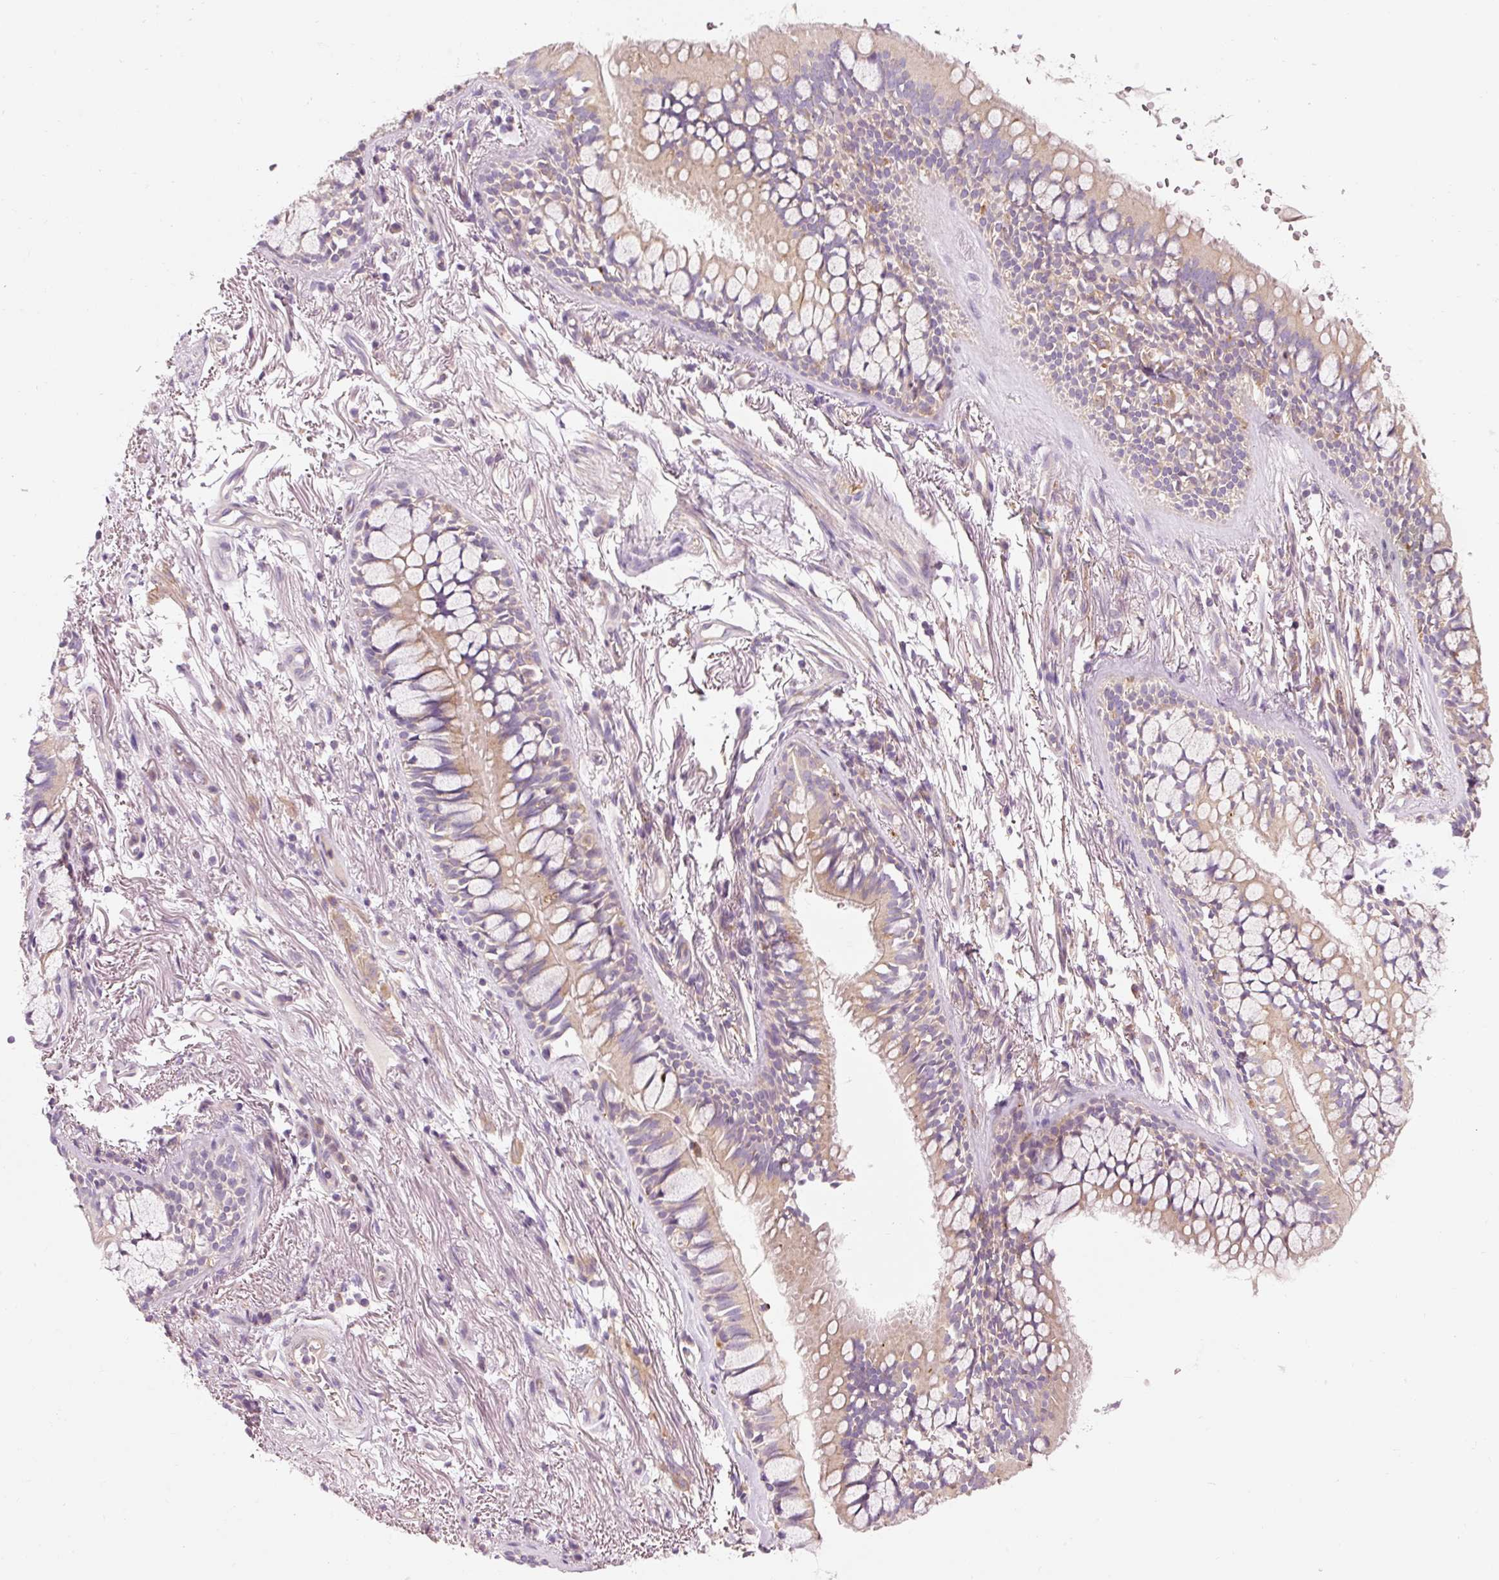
{"staining": {"intensity": "negative", "quantity": "none", "location": "none"}, "tissue": "adipose tissue", "cell_type": "Adipocytes", "image_type": "normal", "snomed": [{"axis": "morphology", "description": "Normal tissue, NOS"}, {"axis": "topography", "description": "Bronchus"}], "caption": "Protein analysis of benign adipose tissue exhibits no significant positivity in adipocytes.", "gene": "NAPA", "patient": {"sex": "male", "age": 70}}